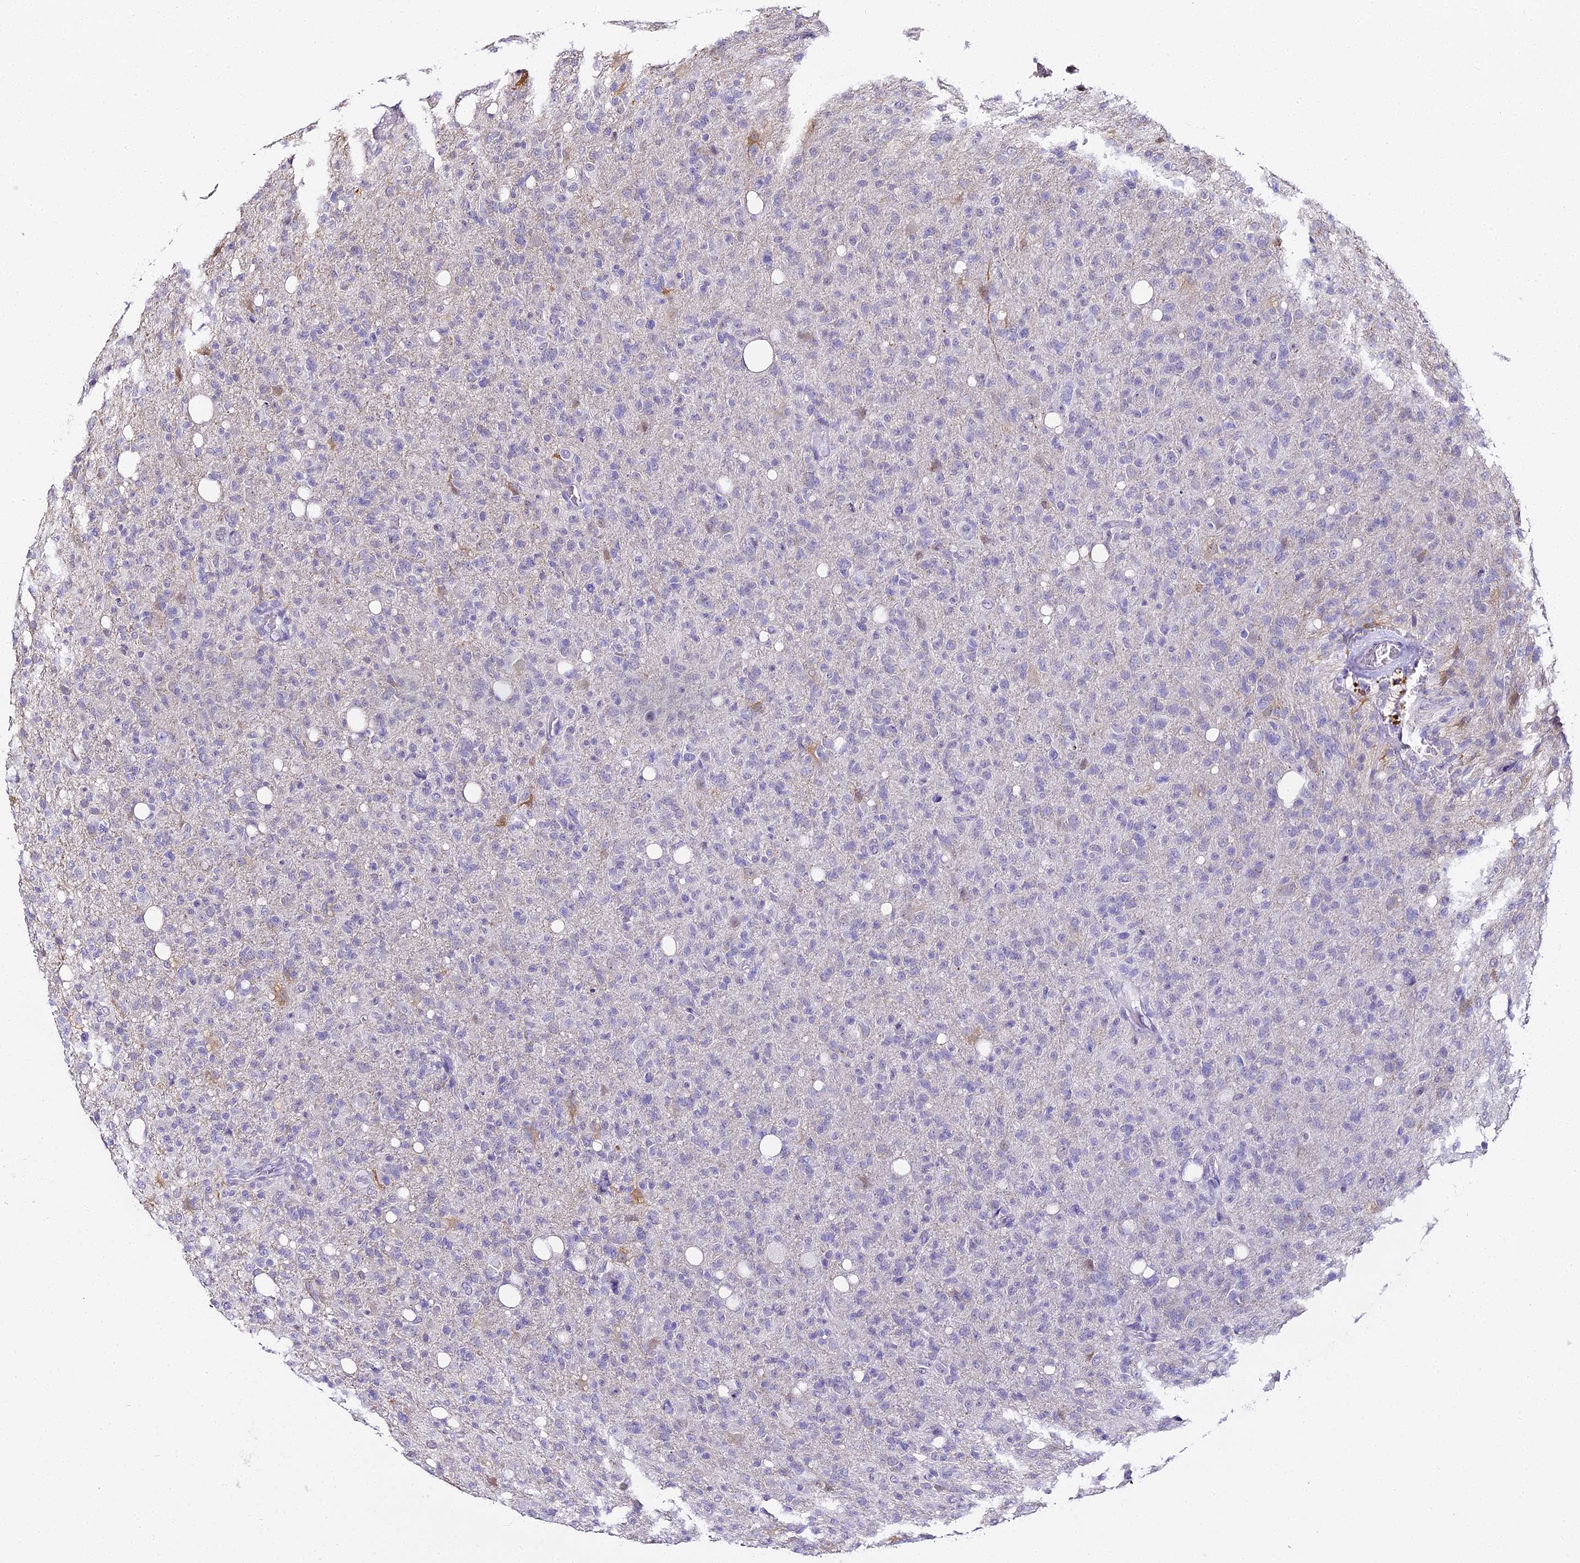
{"staining": {"intensity": "negative", "quantity": "none", "location": "none"}, "tissue": "glioma", "cell_type": "Tumor cells", "image_type": "cancer", "snomed": [{"axis": "morphology", "description": "Glioma, malignant, High grade"}, {"axis": "topography", "description": "Brain"}], "caption": "Immunohistochemistry (IHC) of human glioma exhibits no staining in tumor cells.", "gene": "ABHD14A-ACY1", "patient": {"sex": "female", "age": 57}}